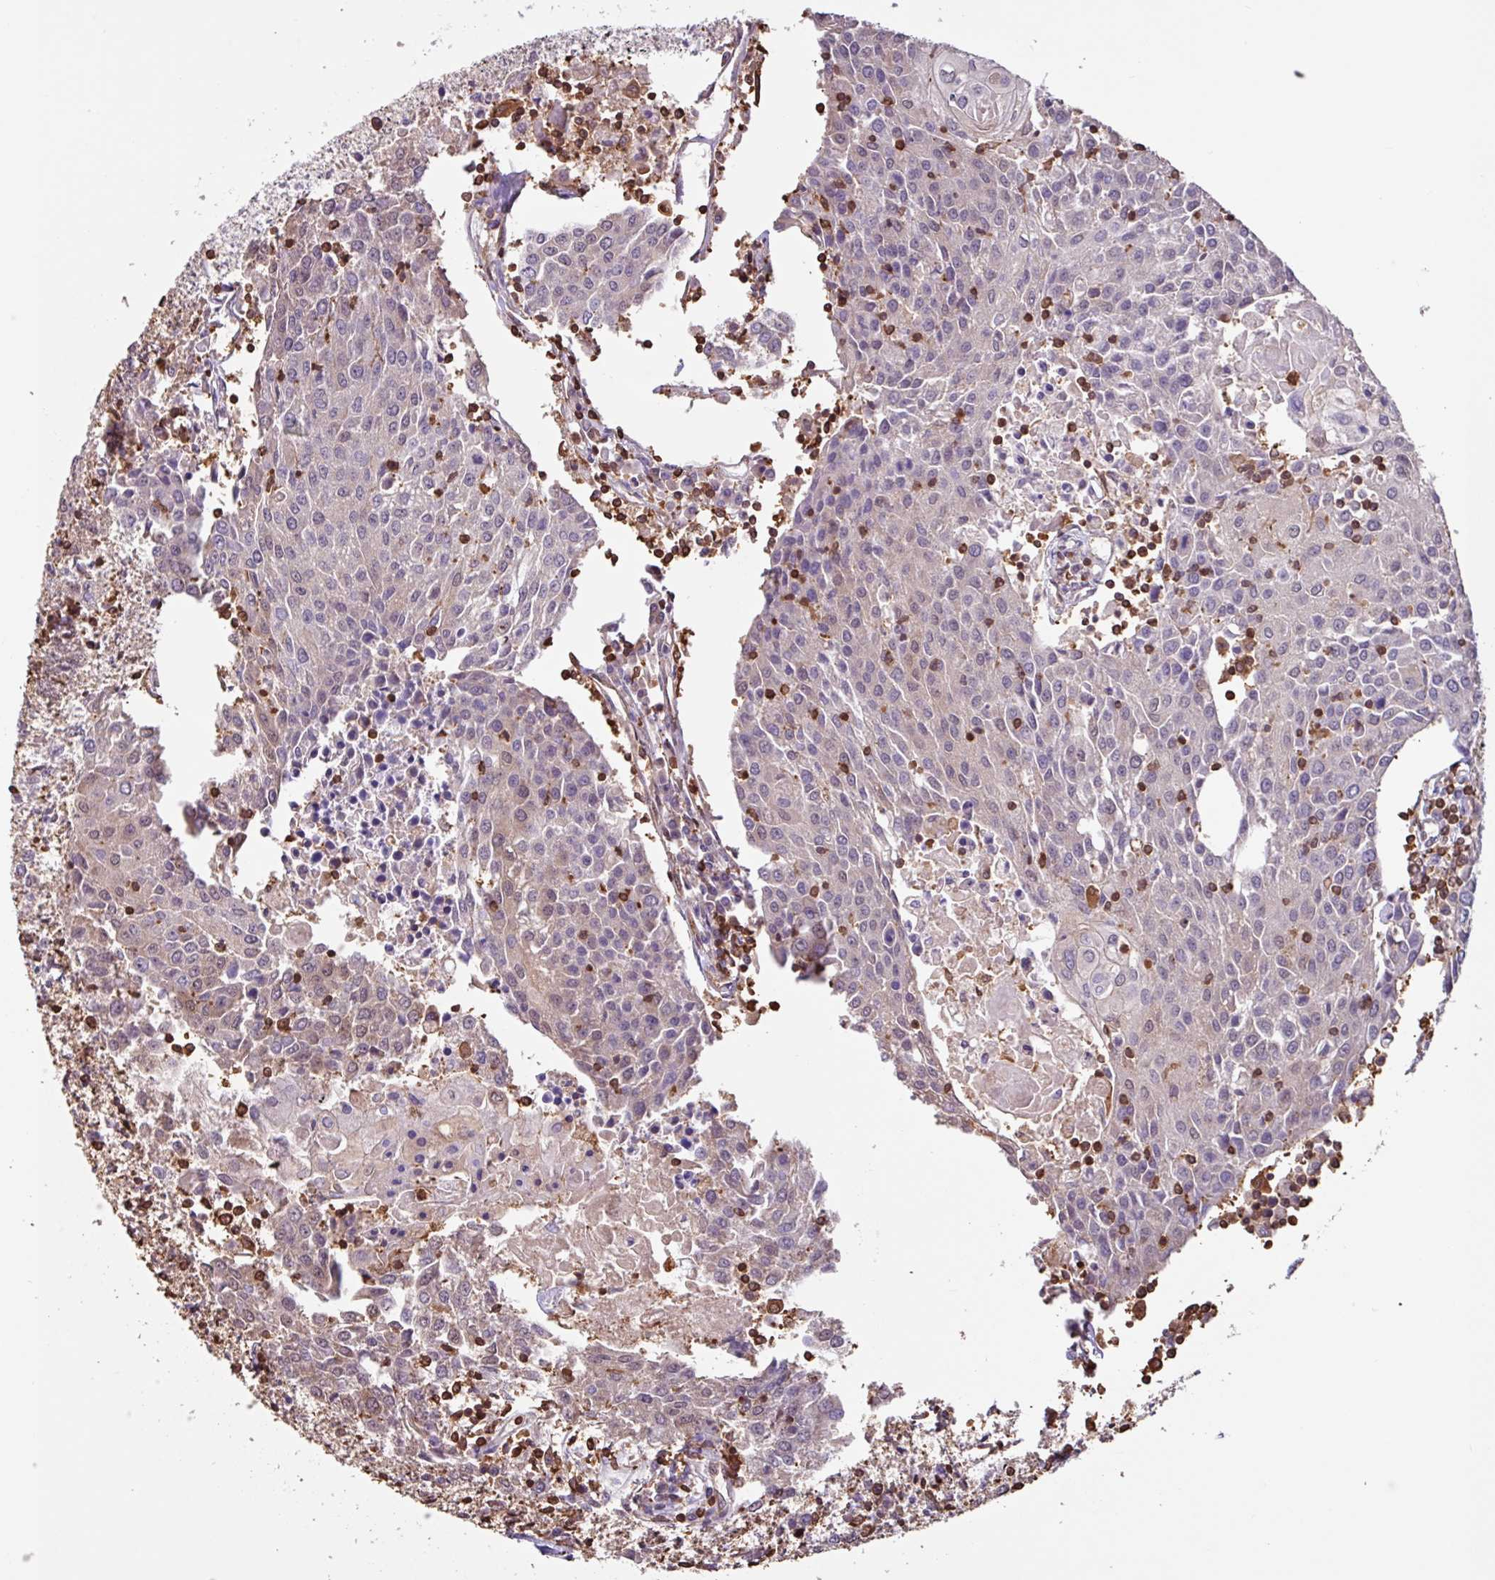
{"staining": {"intensity": "negative", "quantity": "none", "location": "none"}, "tissue": "urothelial cancer", "cell_type": "Tumor cells", "image_type": "cancer", "snomed": [{"axis": "morphology", "description": "Urothelial carcinoma, High grade"}, {"axis": "topography", "description": "Urinary bladder"}], "caption": "Tumor cells are negative for protein expression in human urothelial cancer. The staining is performed using DAB (3,3'-diaminobenzidine) brown chromogen with nuclei counter-stained in using hematoxylin.", "gene": "ARHGDIB", "patient": {"sex": "female", "age": 85}}